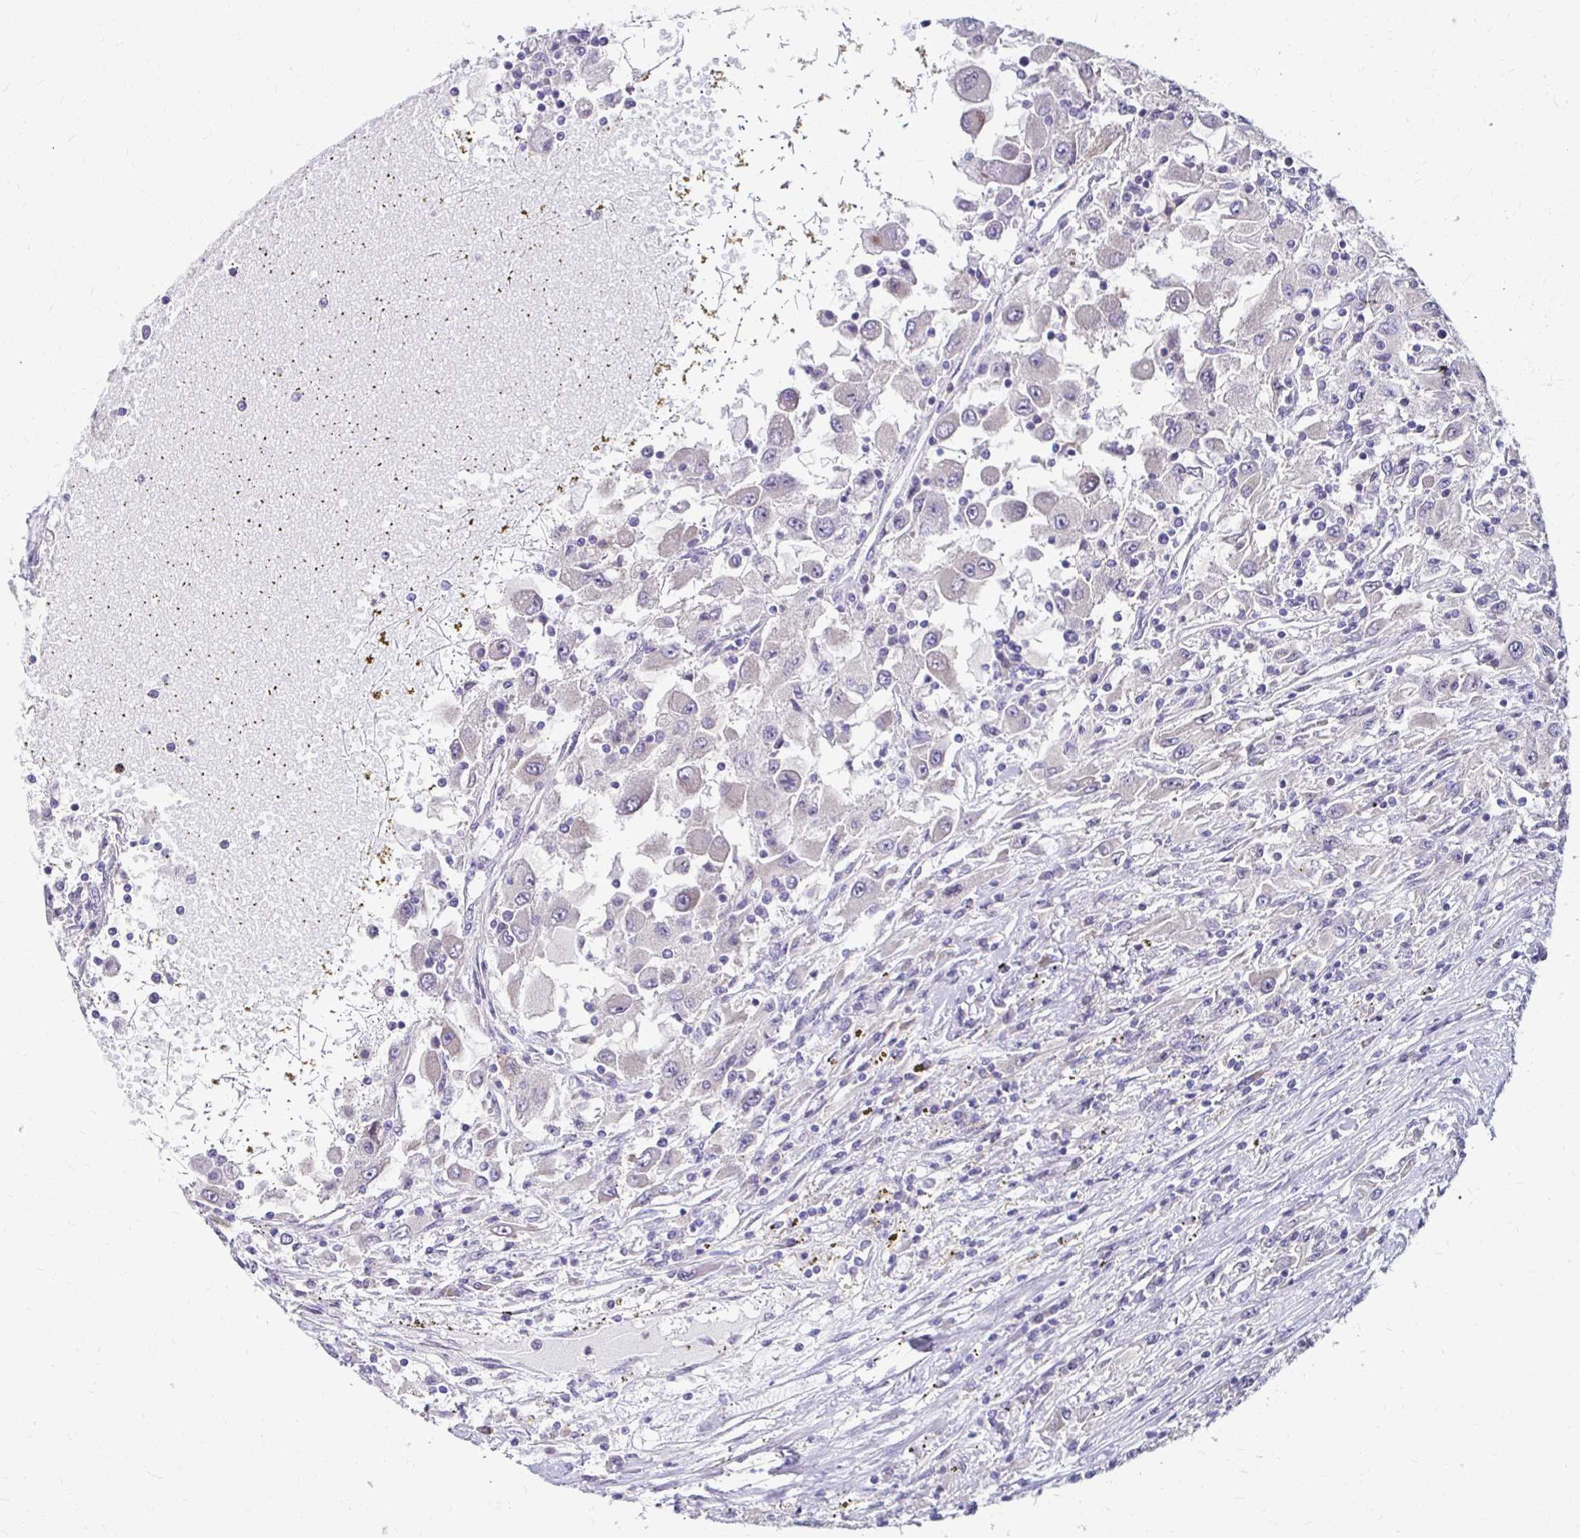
{"staining": {"intensity": "negative", "quantity": "none", "location": "none"}, "tissue": "renal cancer", "cell_type": "Tumor cells", "image_type": "cancer", "snomed": [{"axis": "morphology", "description": "Adenocarcinoma, NOS"}, {"axis": "topography", "description": "Kidney"}], "caption": "Immunohistochemistry (IHC) histopathology image of human renal cancer stained for a protein (brown), which exhibits no staining in tumor cells.", "gene": "PADI2", "patient": {"sex": "female", "age": 67}}